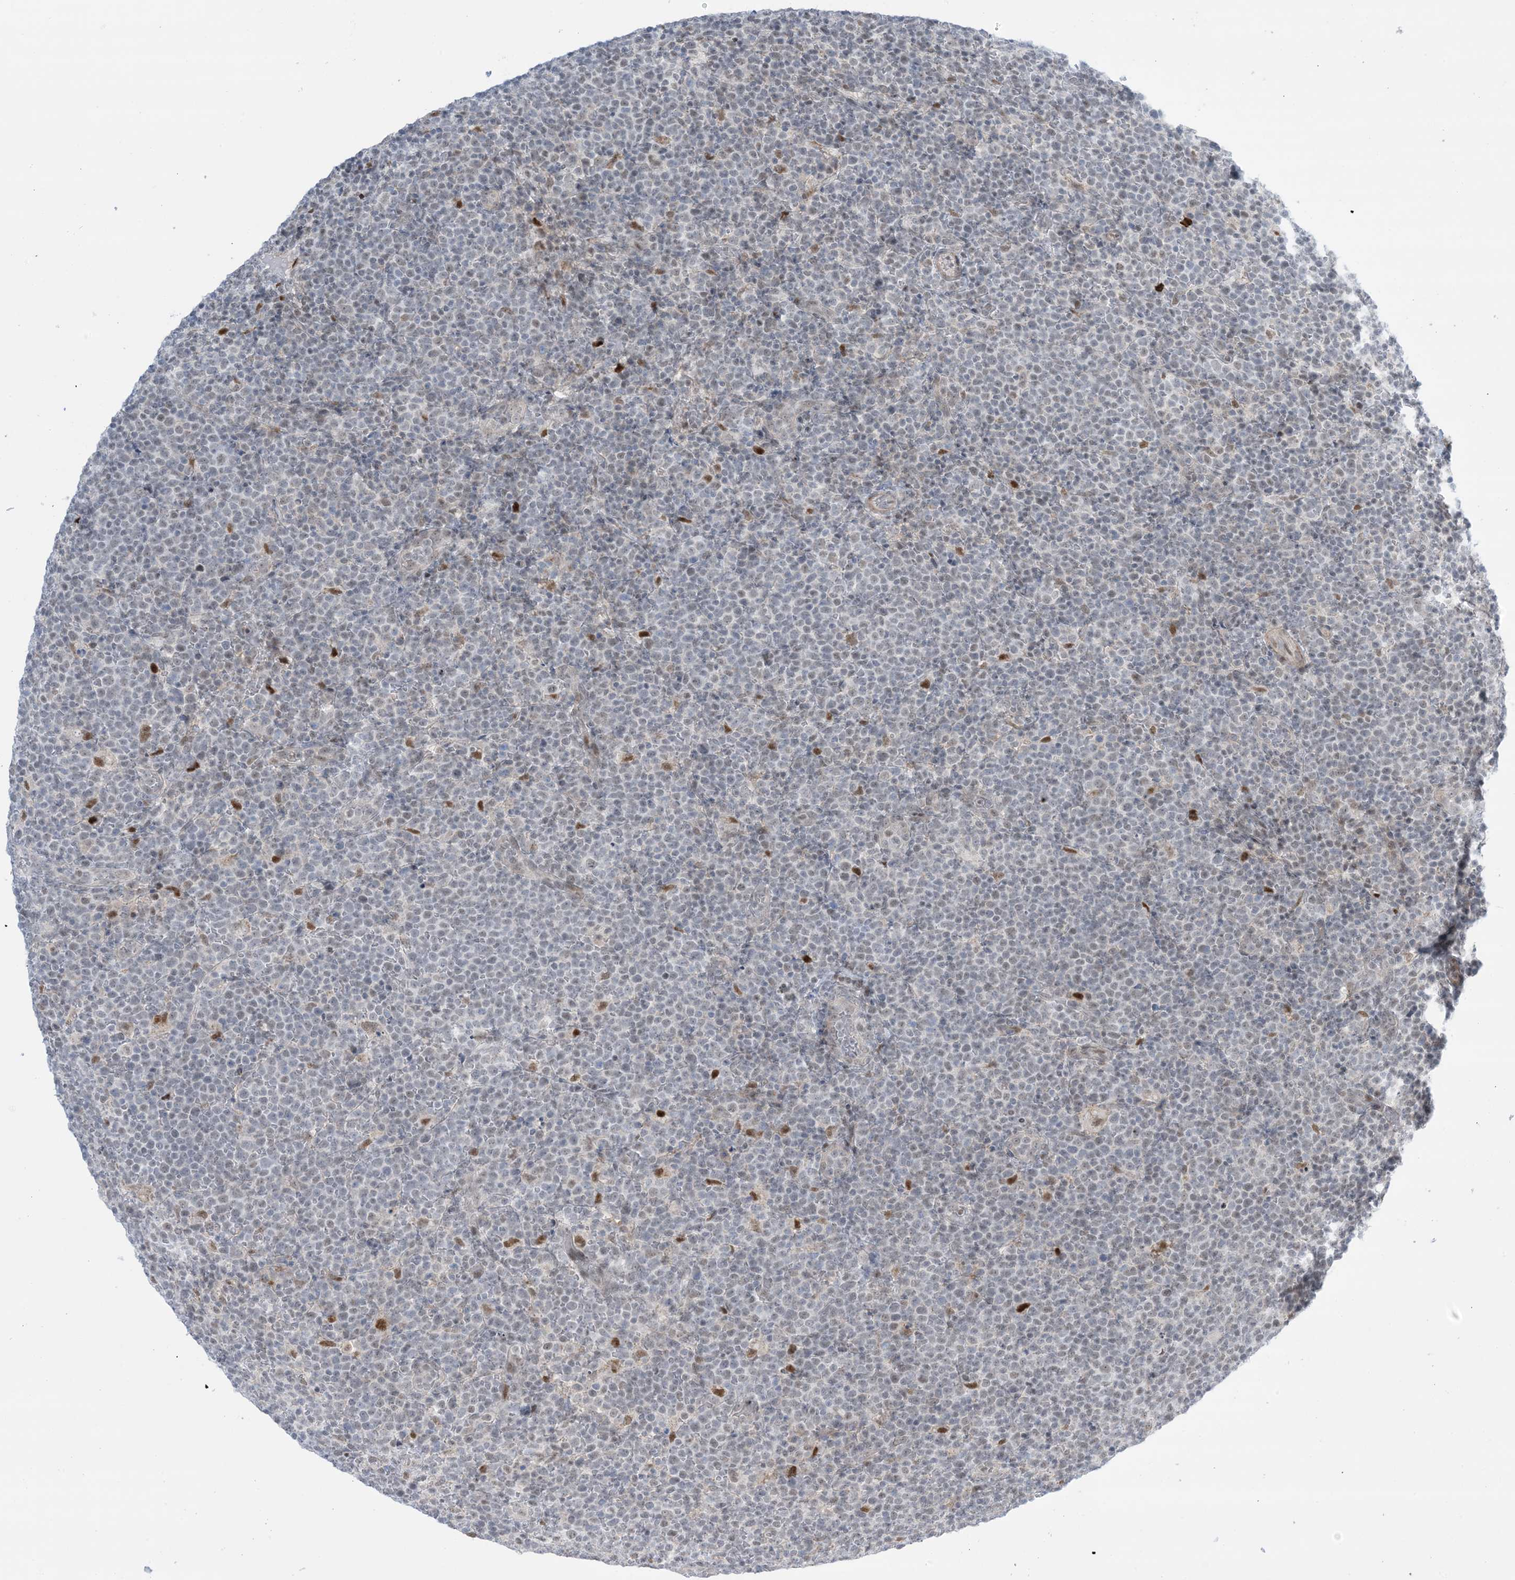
{"staining": {"intensity": "negative", "quantity": "none", "location": "none"}, "tissue": "lymphoma", "cell_type": "Tumor cells", "image_type": "cancer", "snomed": [{"axis": "morphology", "description": "Malignant lymphoma, non-Hodgkin's type, High grade"}, {"axis": "topography", "description": "Lymph node"}], "caption": "Immunohistochemistry of malignant lymphoma, non-Hodgkin's type (high-grade) reveals no expression in tumor cells. (DAB IHC with hematoxylin counter stain).", "gene": "TFPT", "patient": {"sex": "male", "age": 61}}